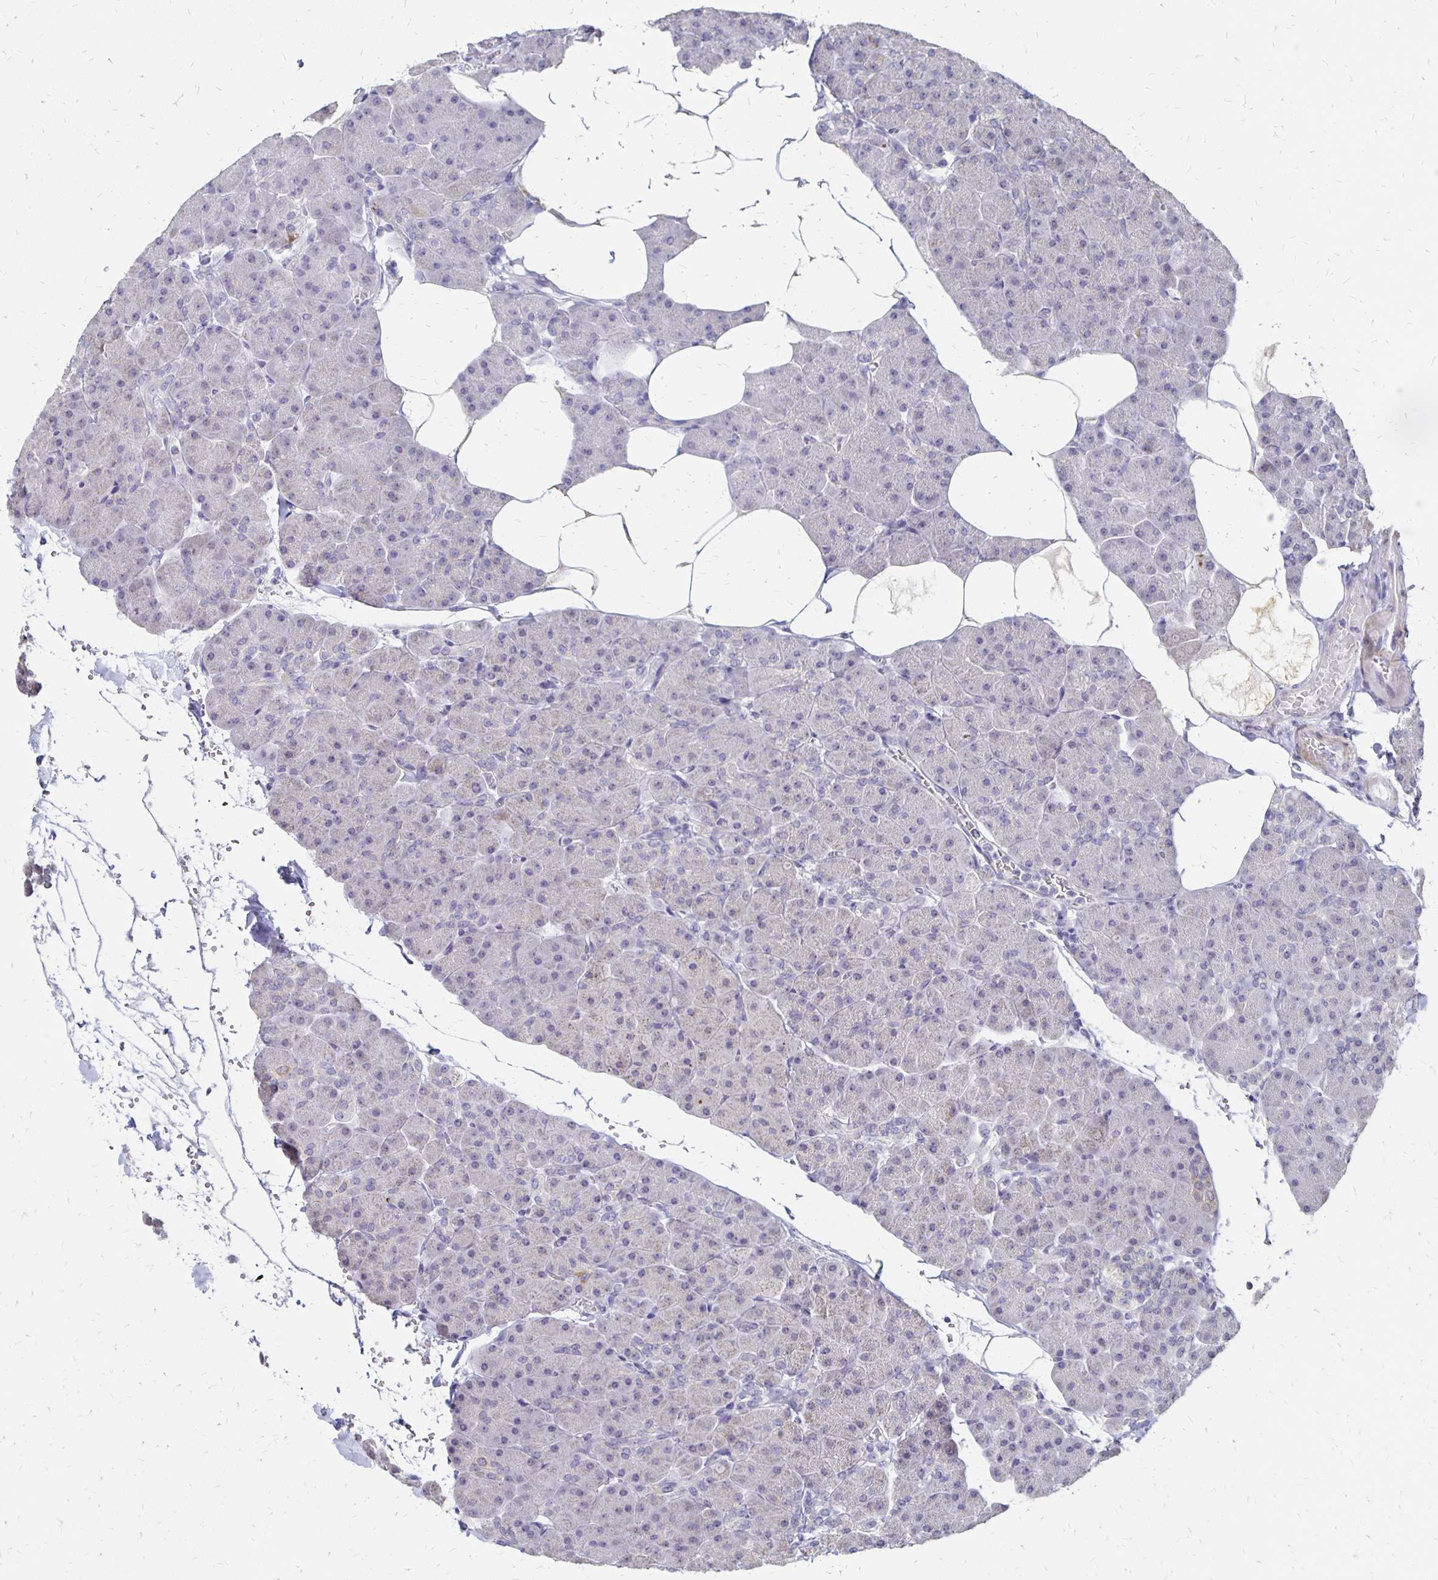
{"staining": {"intensity": "moderate", "quantity": "<25%", "location": "cytoplasmic/membranous"}, "tissue": "pancreas", "cell_type": "Exocrine glandular cells", "image_type": "normal", "snomed": [{"axis": "morphology", "description": "Normal tissue, NOS"}, {"axis": "topography", "description": "Pancreas"}], "caption": "High-power microscopy captured an IHC photomicrograph of benign pancreas, revealing moderate cytoplasmic/membranous staining in approximately <25% of exocrine glandular cells.", "gene": "ATOSB", "patient": {"sex": "male", "age": 35}}